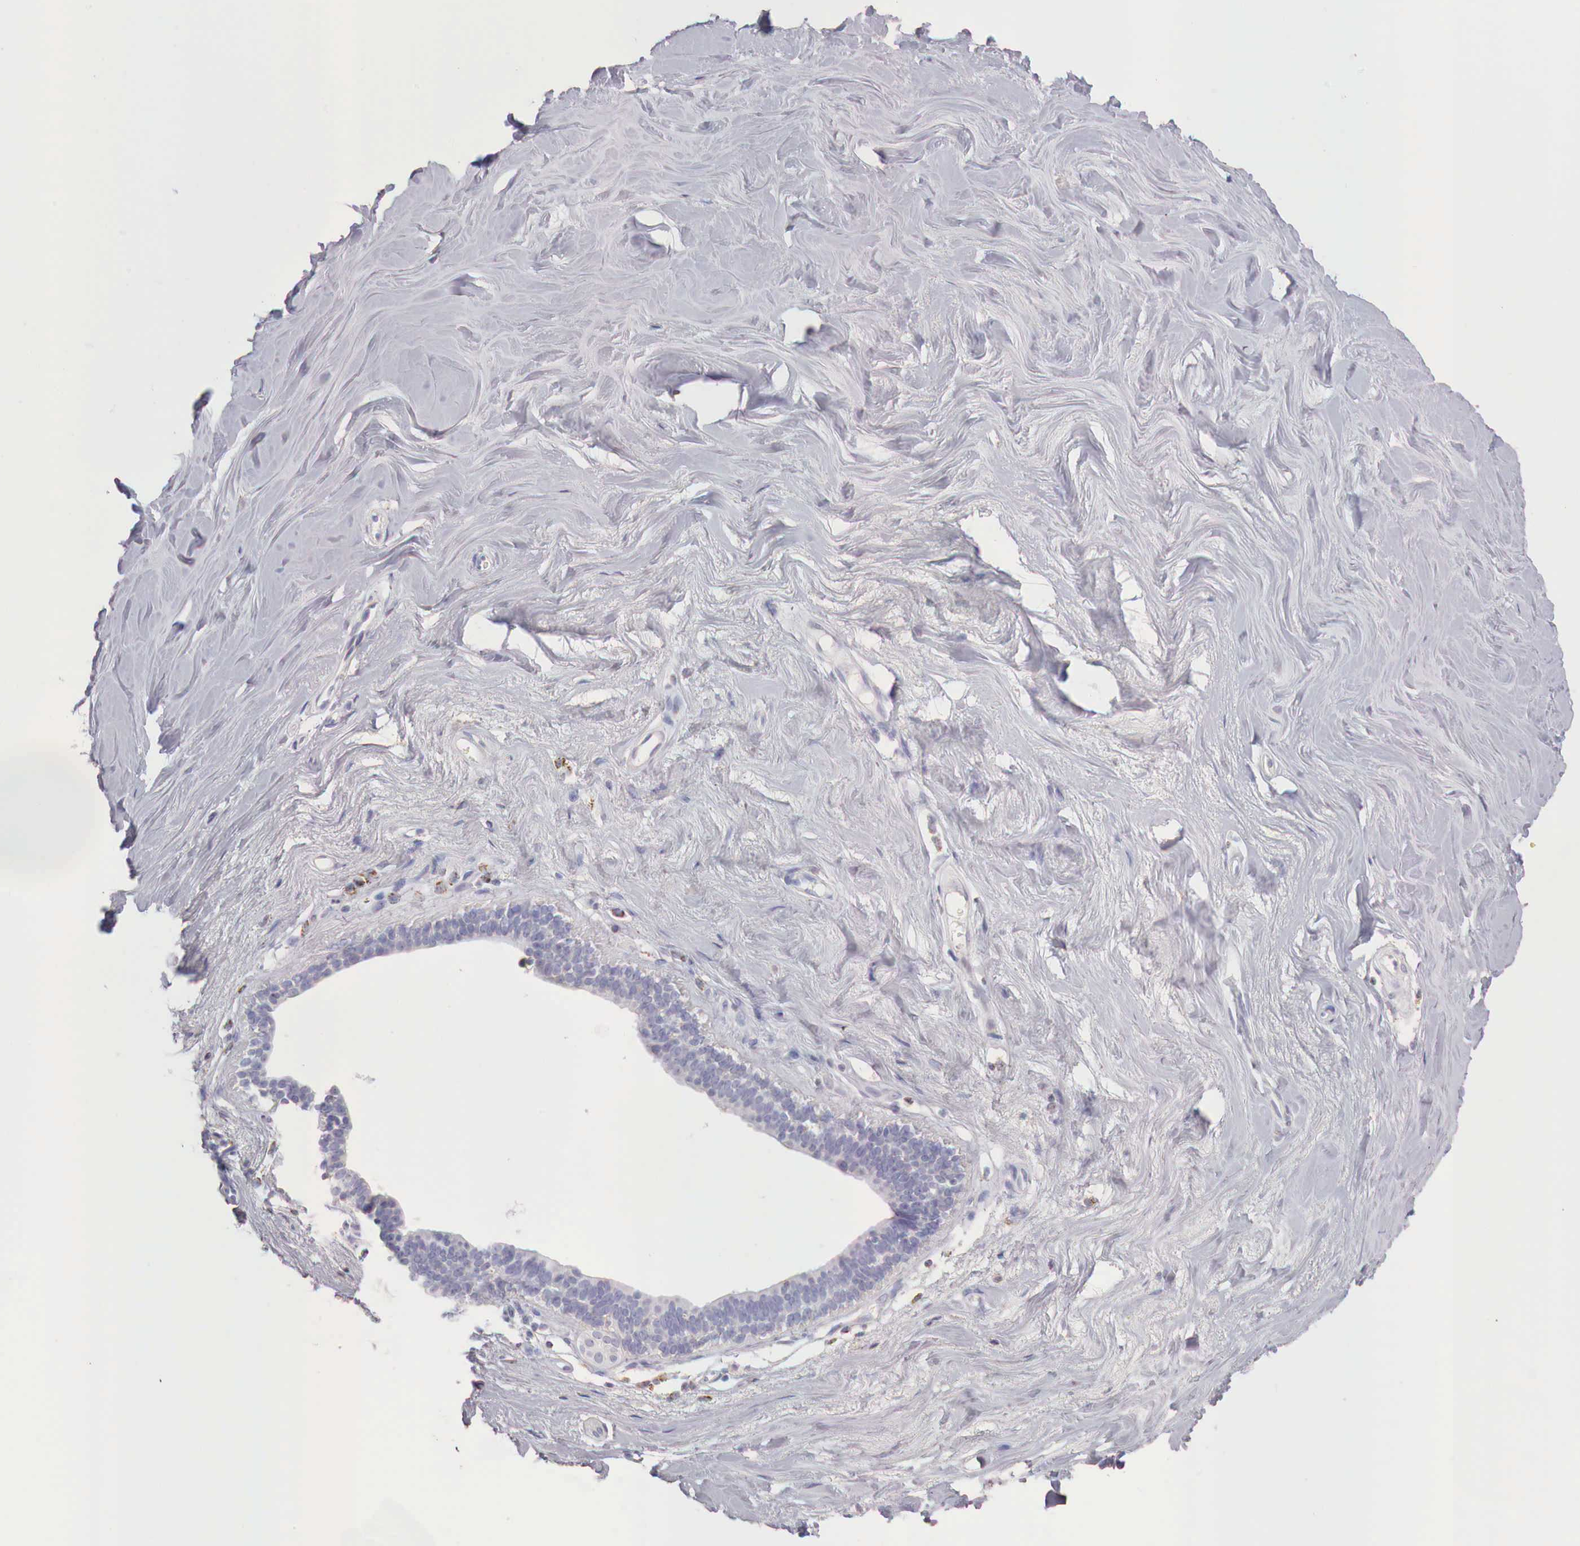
{"staining": {"intensity": "negative", "quantity": "none", "location": "none"}, "tissue": "breast", "cell_type": "Adipocytes", "image_type": "normal", "snomed": [{"axis": "morphology", "description": "Normal tissue, NOS"}, {"axis": "topography", "description": "Breast"}], "caption": "An immunohistochemistry image of unremarkable breast is shown. There is no staining in adipocytes of breast.", "gene": "IDH3G", "patient": {"sex": "female", "age": 54}}